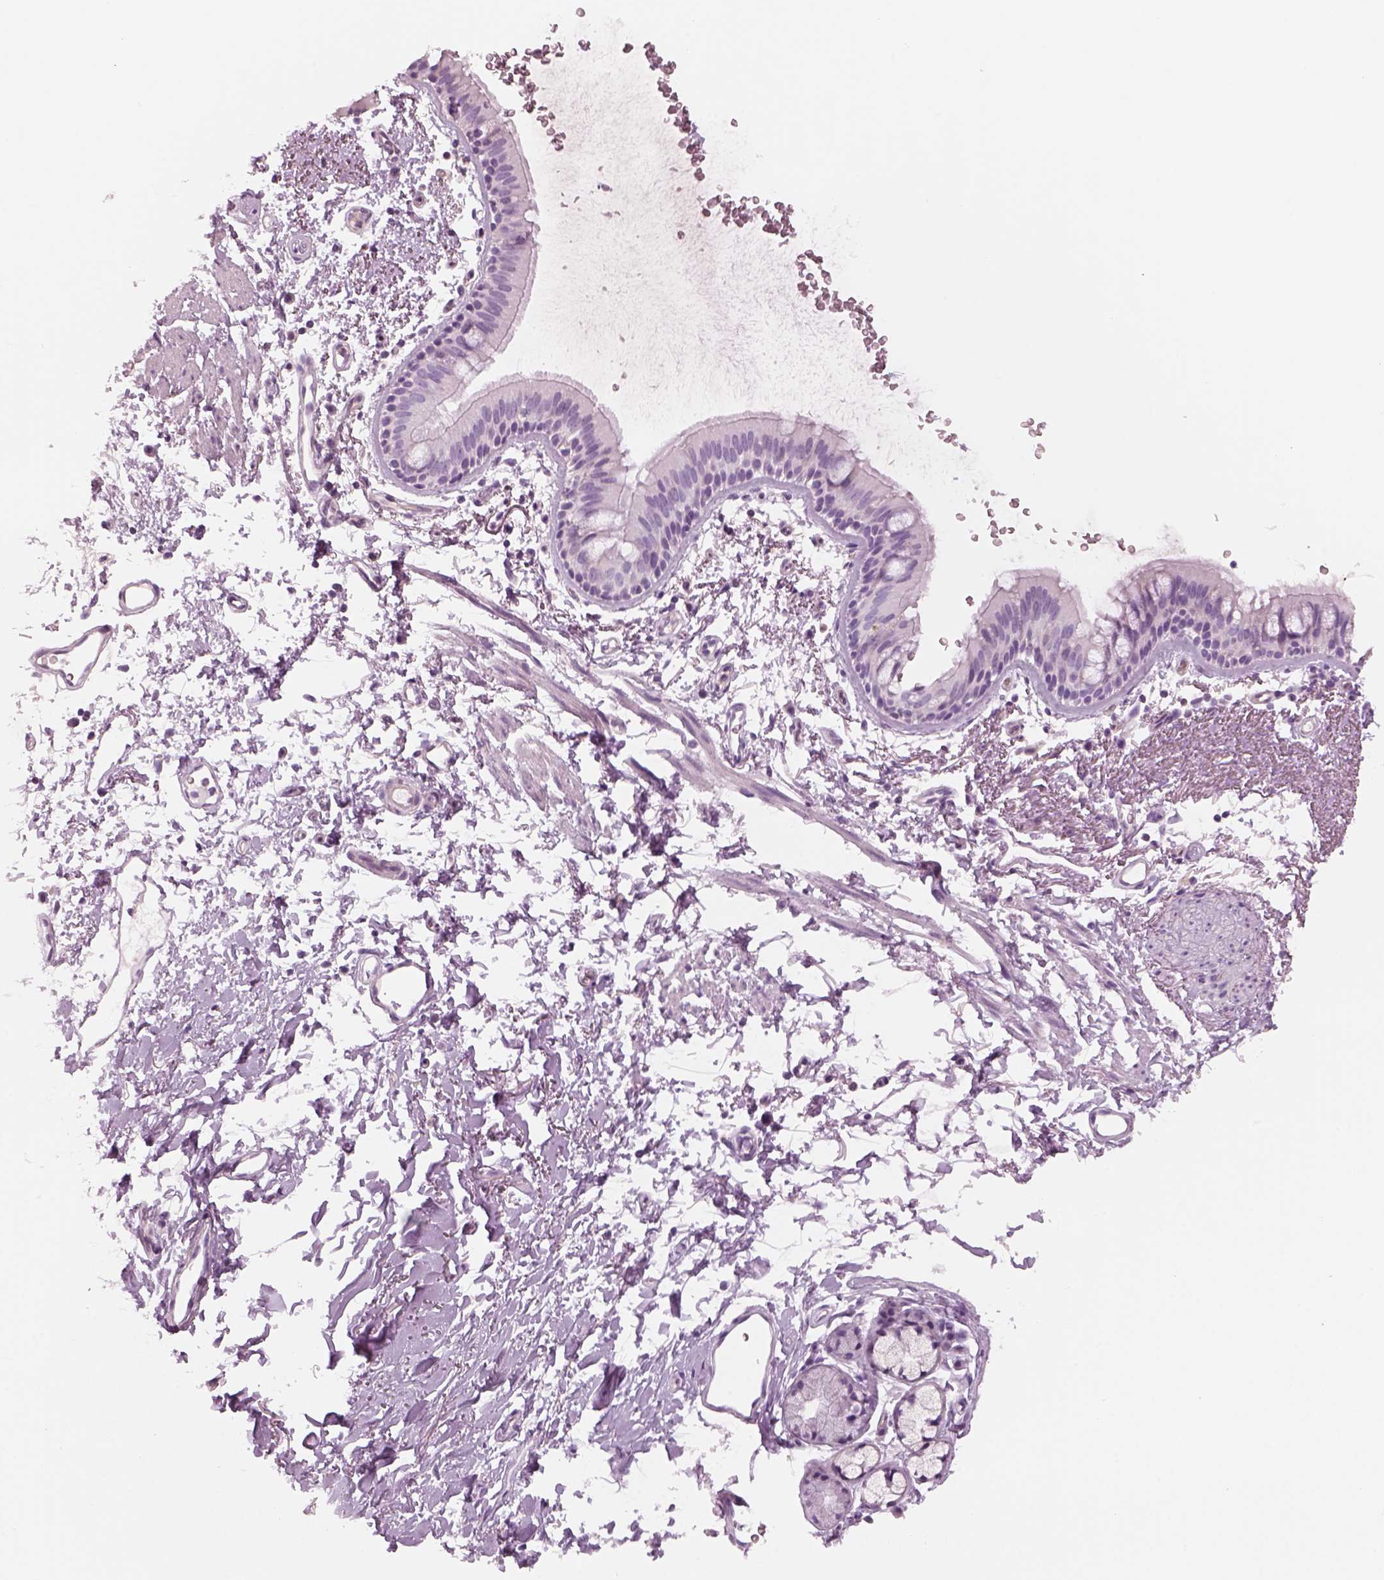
{"staining": {"intensity": "negative", "quantity": "none", "location": "none"}, "tissue": "bronchus", "cell_type": "Respiratory epithelial cells", "image_type": "normal", "snomed": [{"axis": "morphology", "description": "Normal tissue, NOS"}, {"axis": "topography", "description": "Lymph node"}, {"axis": "topography", "description": "Bronchus"}], "caption": "DAB immunohistochemical staining of benign bronchus displays no significant positivity in respiratory epithelial cells. (DAB immunohistochemistry (IHC) visualized using brightfield microscopy, high magnification).", "gene": "SLC1A7", "patient": {"sex": "female", "age": 70}}